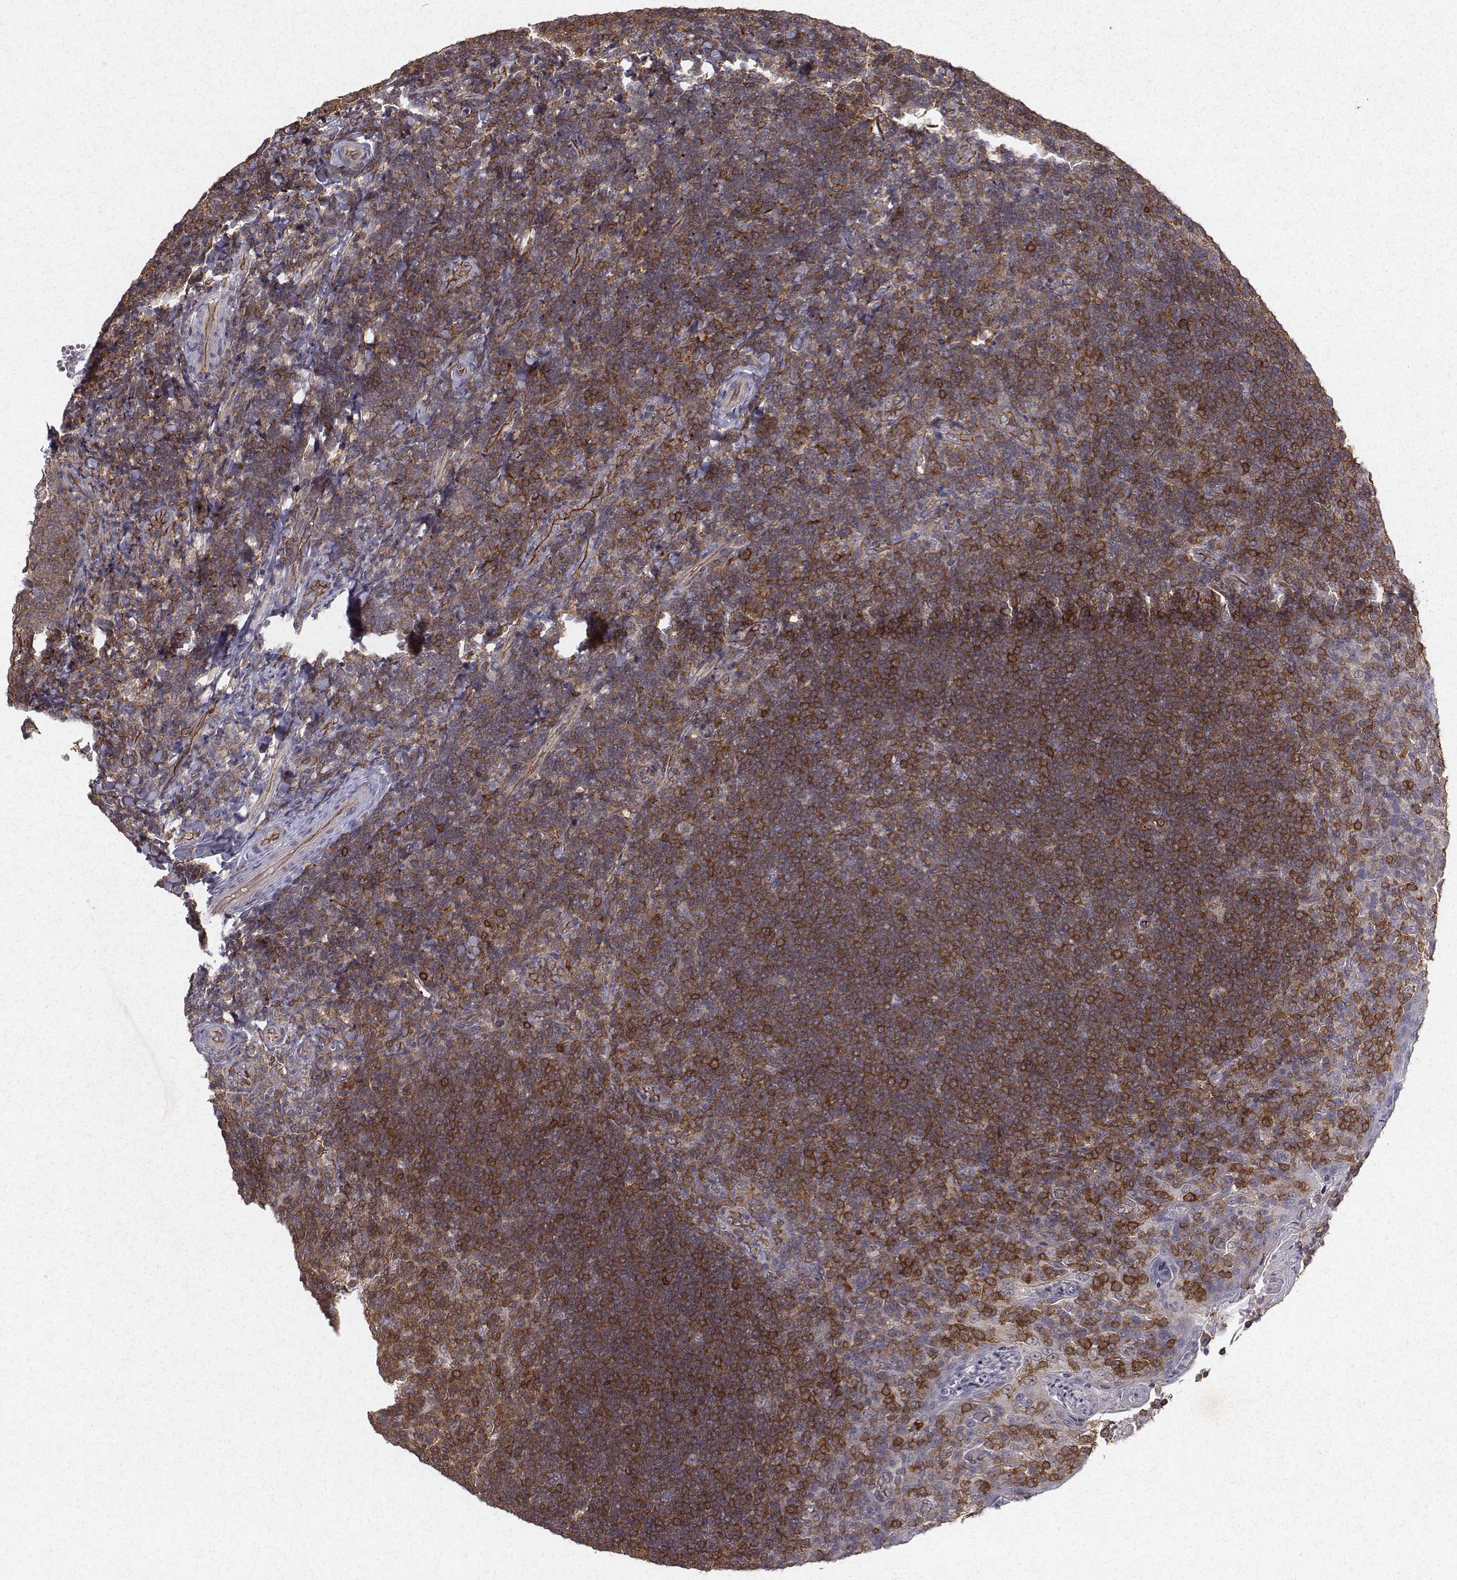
{"staining": {"intensity": "moderate", "quantity": "25%-75%", "location": "cytoplasmic/membranous"}, "tissue": "tonsil", "cell_type": "Germinal center cells", "image_type": "normal", "snomed": [{"axis": "morphology", "description": "Normal tissue, NOS"}, {"axis": "topography", "description": "Tonsil"}], "caption": "IHC of normal human tonsil shows medium levels of moderate cytoplasmic/membranous staining in approximately 25%-75% of germinal center cells. (DAB IHC, brown staining for protein, blue staining for nuclei).", "gene": "PTPRG", "patient": {"sex": "female", "age": 10}}